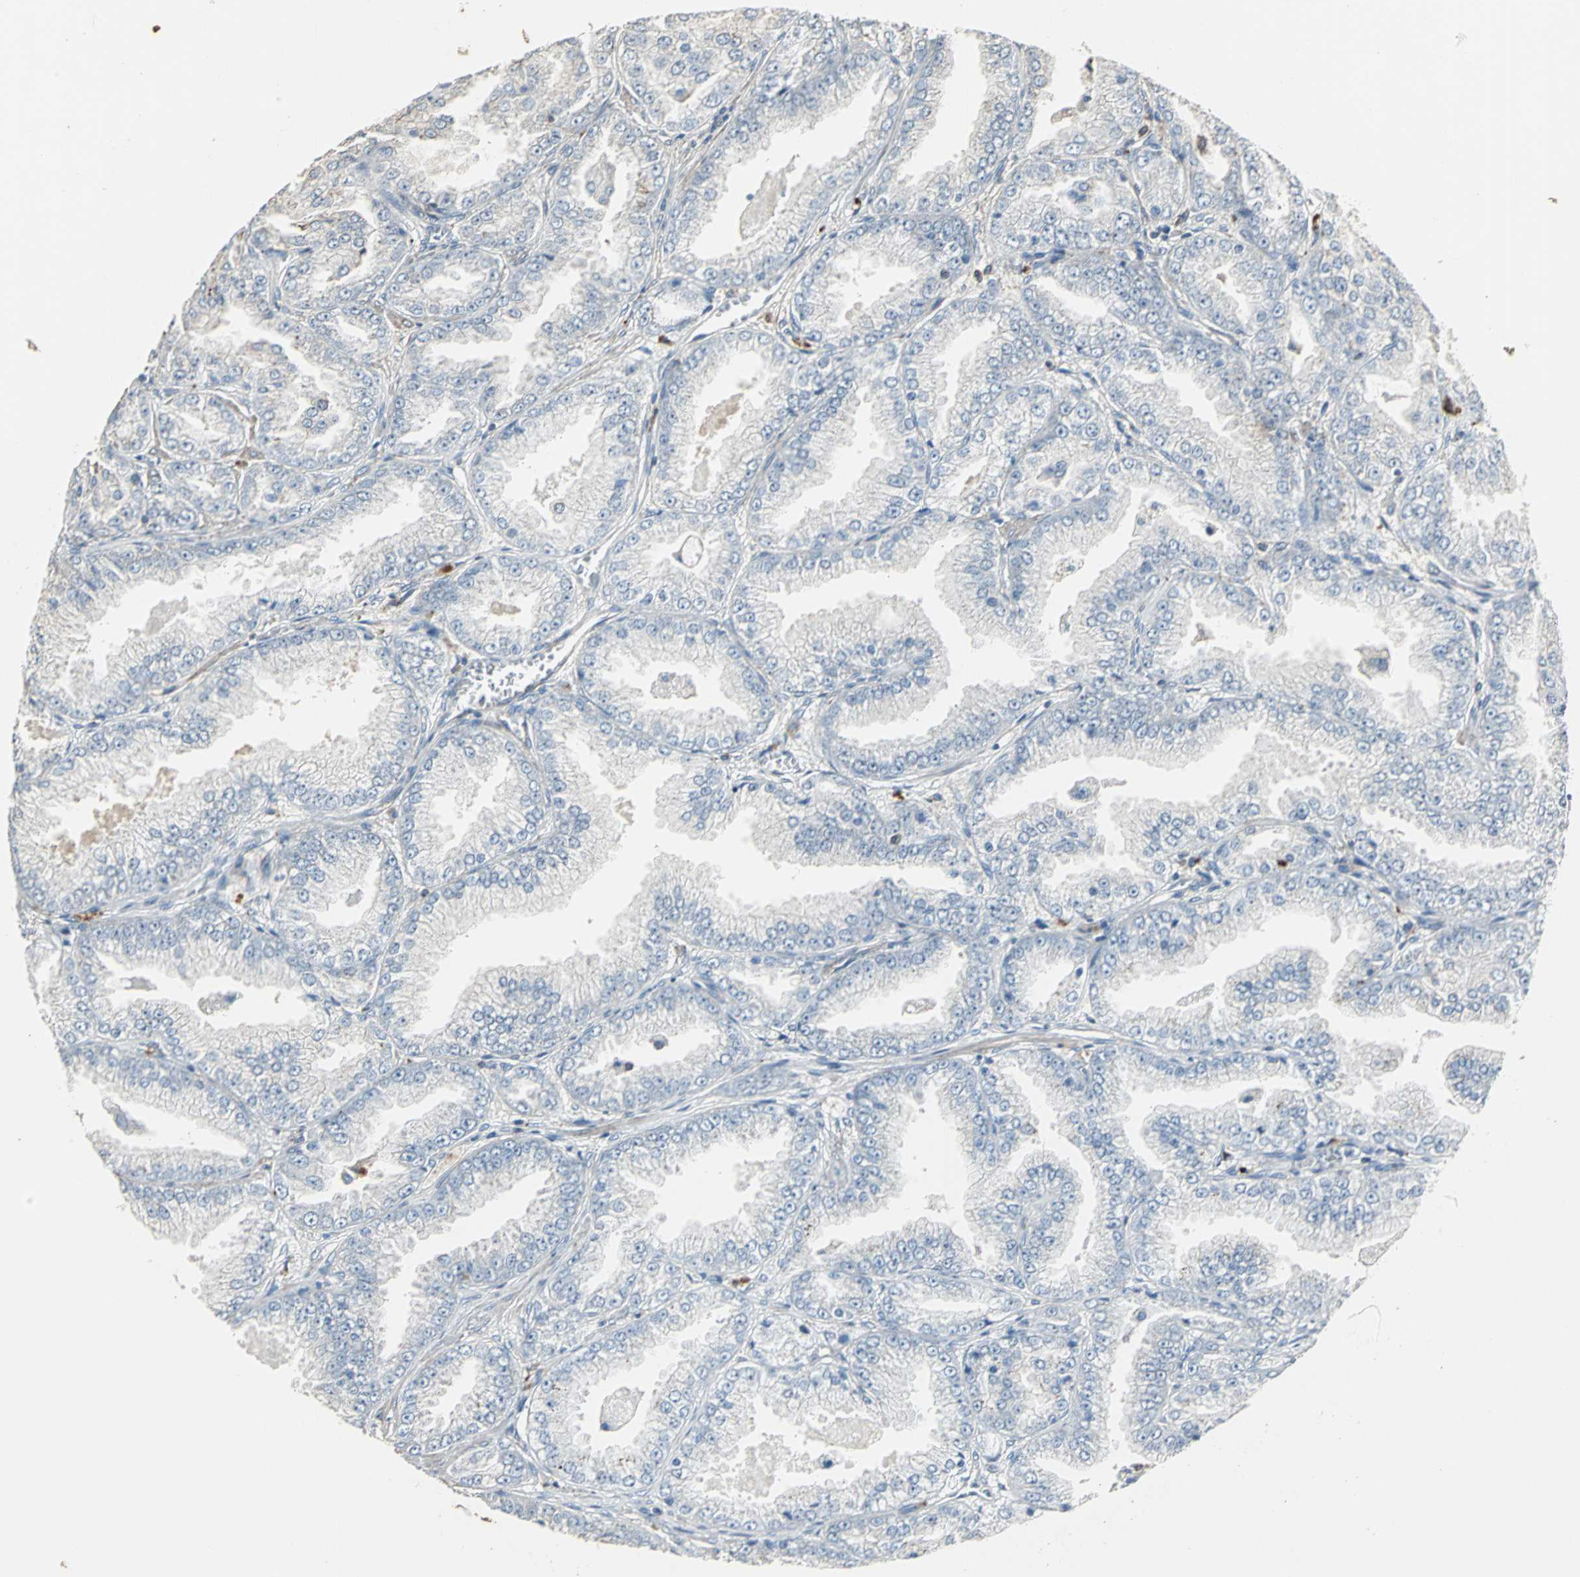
{"staining": {"intensity": "negative", "quantity": "none", "location": "none"}, "tissue": "prostate cancer", "cell_type": "Tumor cells", "image_type": "cancer", "snomed": [{"axis": "morphology", "description": "Adenocarcinoma, High grade"}, {"axis": "topography", "description": "Prostate"}], "caption": "Immunohistochemistry of prostate cancer (high-grade adenocarcinoma) shows no positivity in tumor cells. (Brightfield microscopy of DAB immunohistochemistry at high magnification).", "gene": "DNAJB4", "patient": {"sex": "male", "age": 61}}